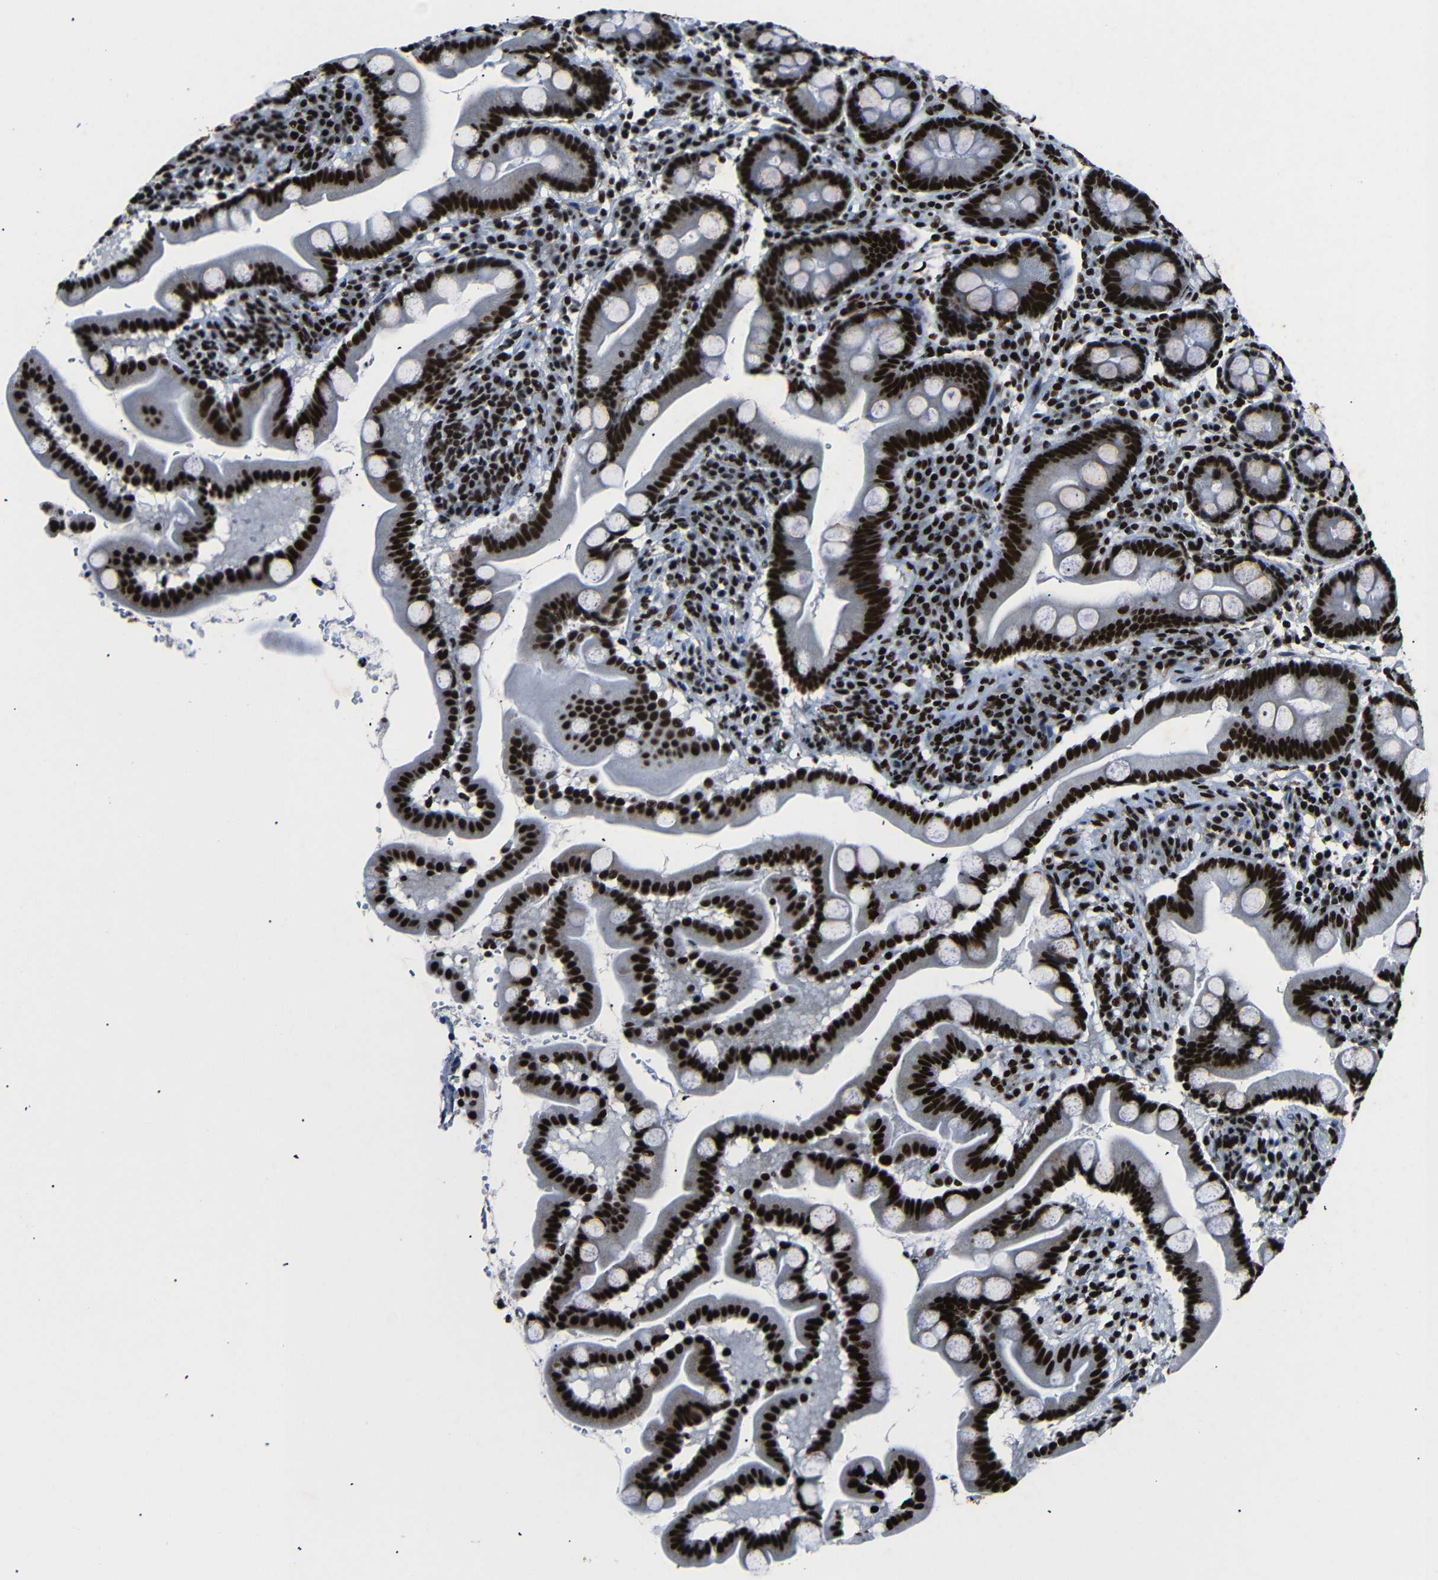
{"staining": {"intensity": "strong", "quantity": ">75%", "location": "nuclear"}, "tissue": "duodenum", "cell_type": "Glandular cells", "image_type": "normal", "snomed": [{"axis": "morphology", "description": "Normal tissue, NOS"}, {"axis": "topography", "description": "Duodenum"}], "caption": "Glandular cells exhibit high levels of strong nuclear staining in approximately >75% of cells in normal duodenum. (DAB = brown stain, brightfield microscopy at high magnification).", "gene": "SRSF1", "patient": {"sex": "male", "age": 50}}